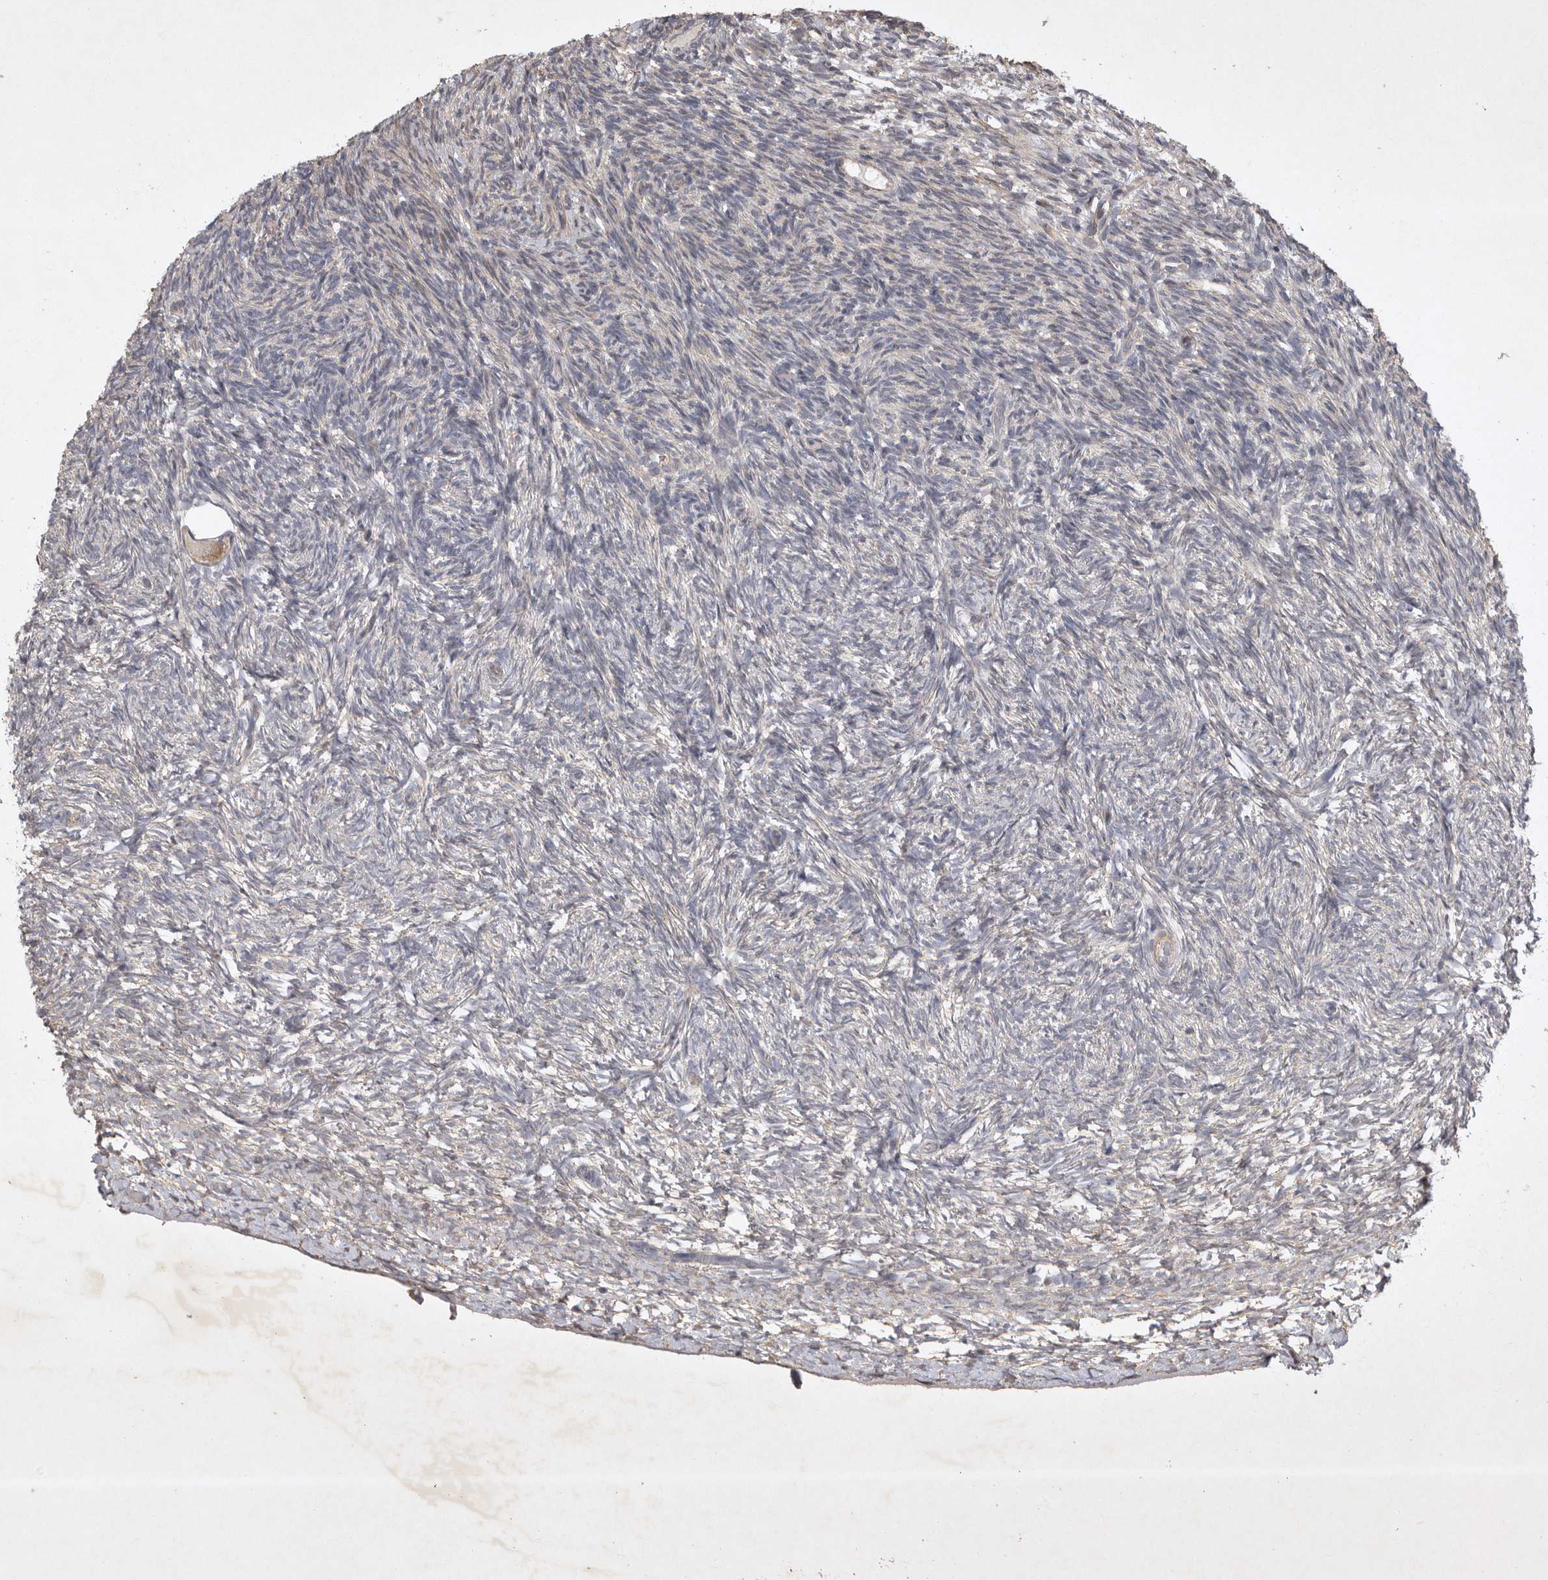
{"staining": {"intensity": "weak", "quantity": ">75%", "location": "cytoplasmic/membranous"}, "tissue": "ovary", "cell_type": "Follicle cells", "image_type": "normal", "snomed": [{"axis": "morphology", "description": "Normal tissue, NOS"}, {"axis": "topography", "description": "Ovary"}], "caption": "Immunohistochemistry micrograph of benign ovary: ovary stained using IHC demonstrates low levels of weak protein expression localized specifically in the cytoplasmic/membranous of follicle cells, appearing as a cytoplasmic/membranous brown color.", "gene": "EDEM3", "patient": {"sex": "female", "age": 34}}